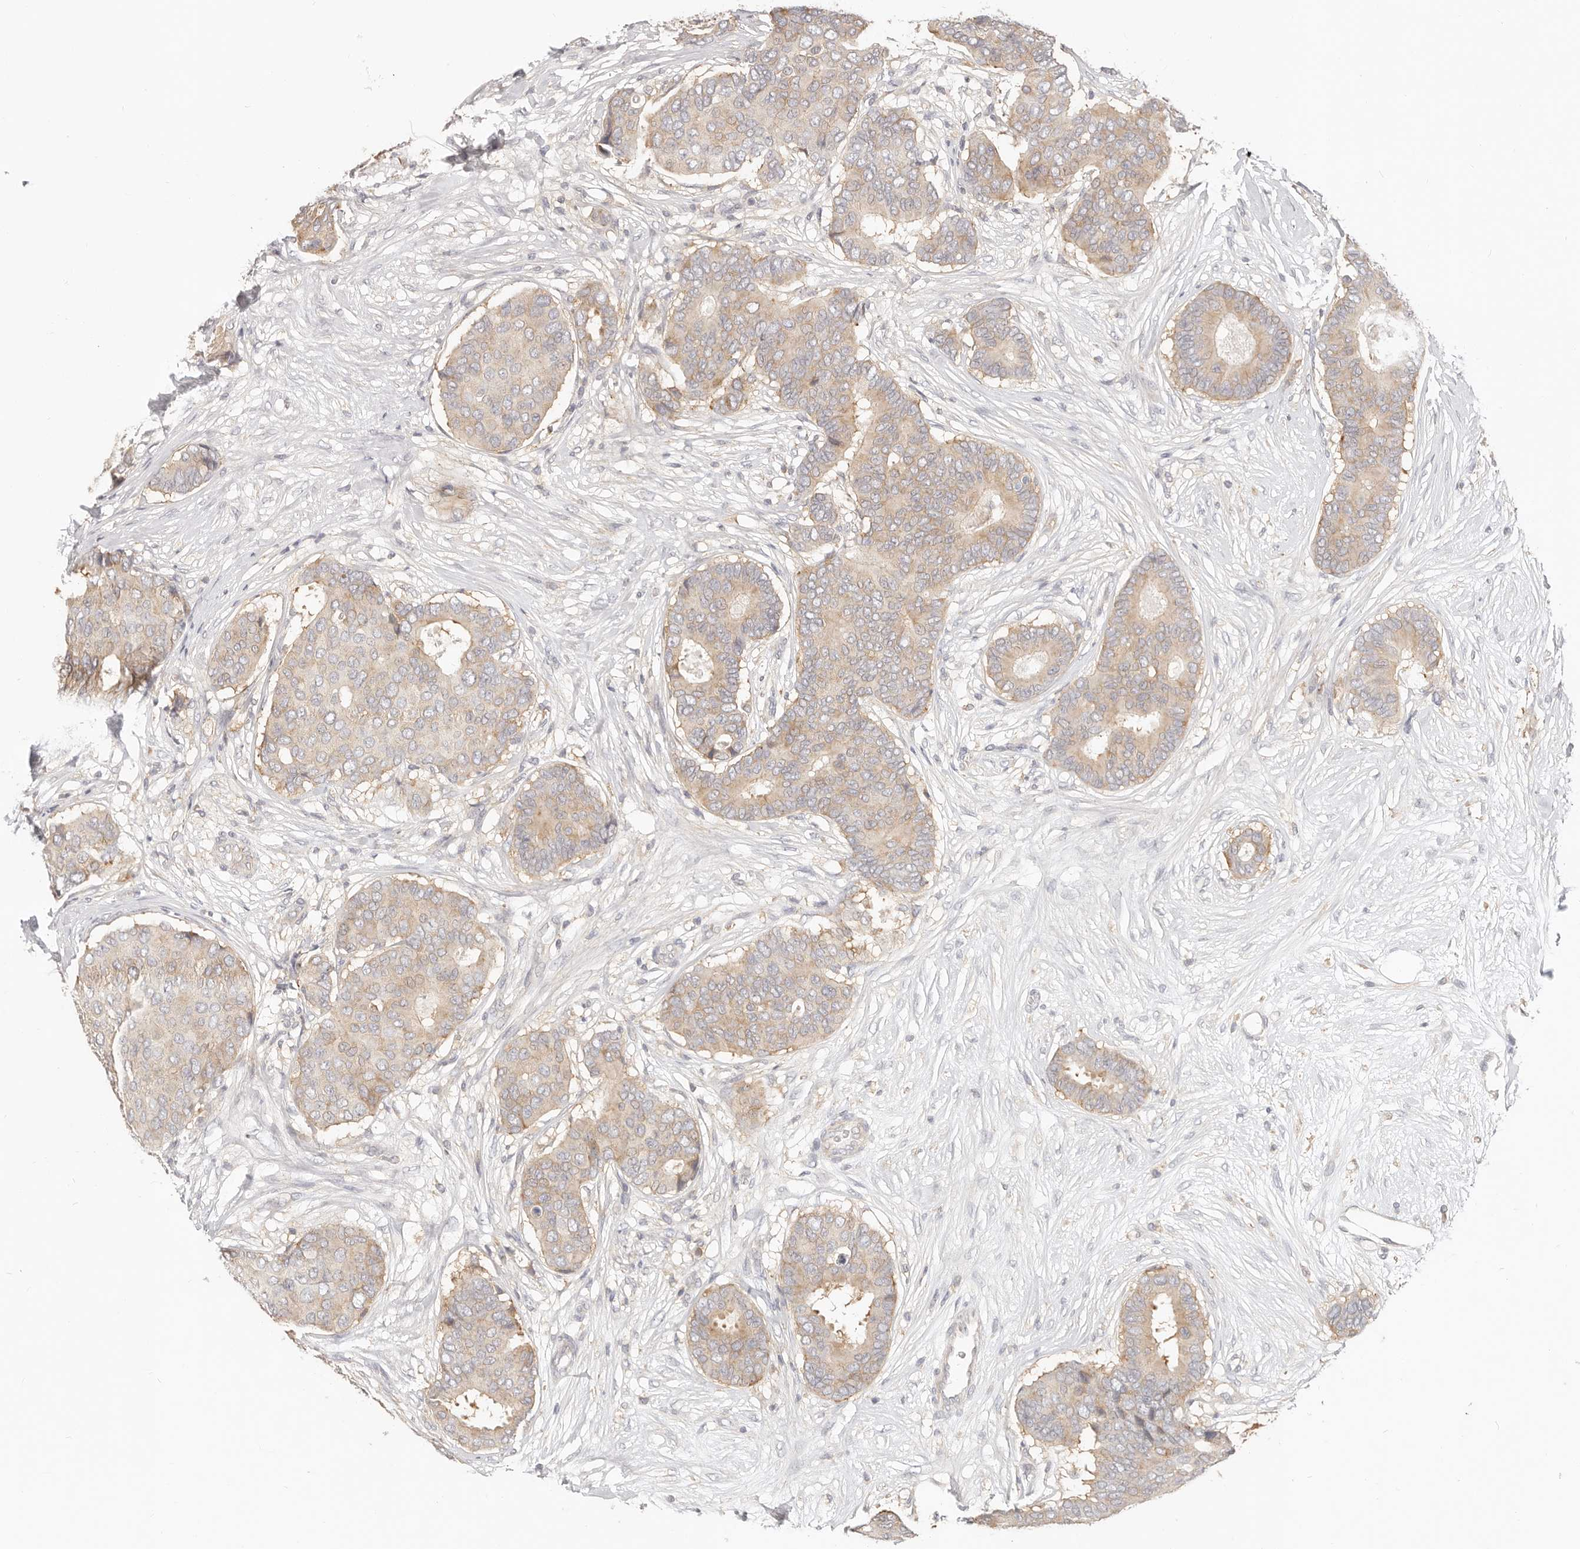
{"staining": {"intensity": "weak", "quantity": "25%-75%", "location": "cytoplasmic/membranous"}, "tissue": "breast cancer", "cell_type": "Tumor cells", "image_type": "cancer", "snomed": [{"axis": "morphology", "description": "Duct carcinoma"}, {"axis": "topography", "description": "Breast"}], "caption": "Tumor cells reveal weak cytoplasmic/membranous positivity in about 25%-75% of cells in infiltrating ductal carcinoma (breast).", "gene": "DTNBP1", "patient": {"sex": "female", "age": 75}}